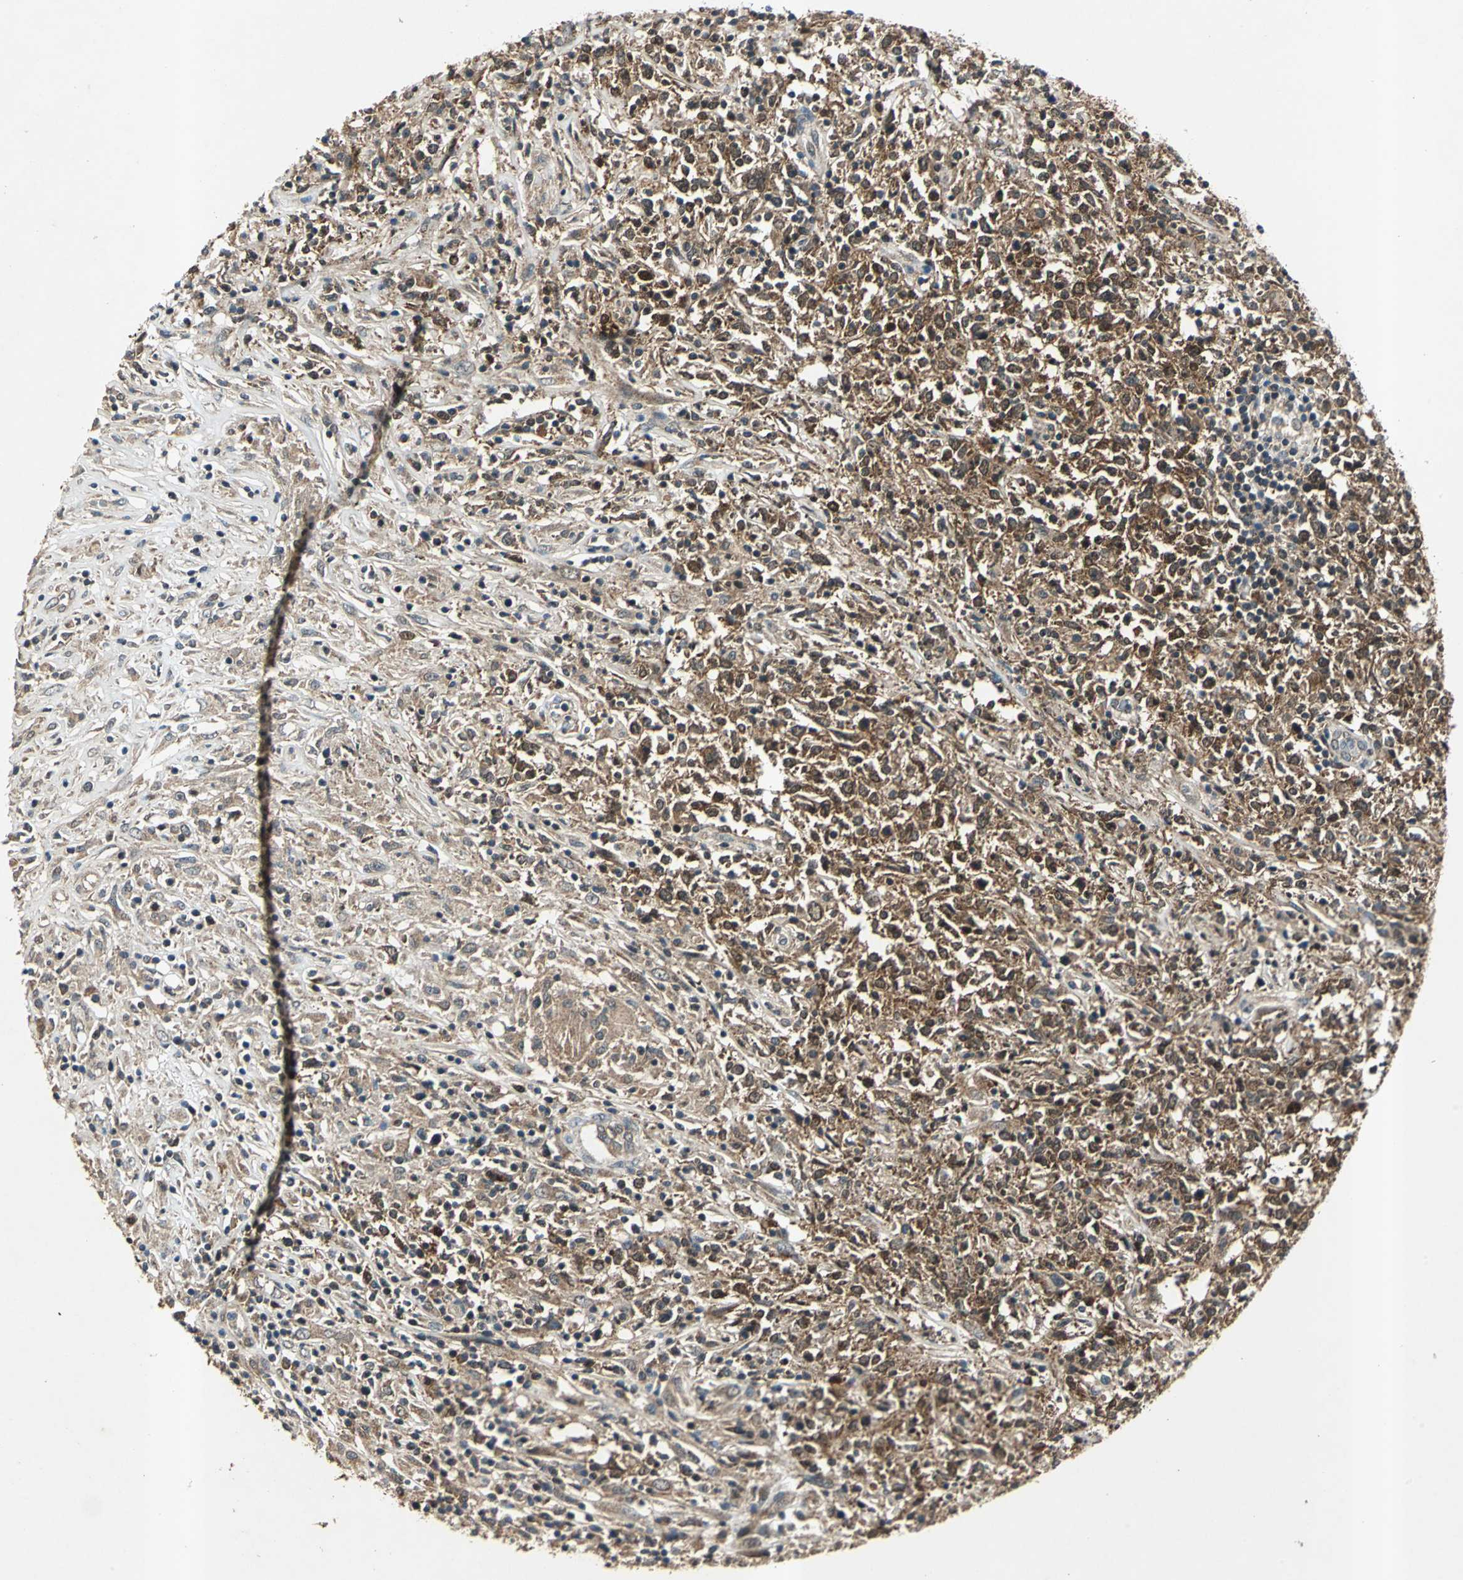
{"staining": {"intensity": "moderate", "quantity": ">75%", "location": "cytoplasmic/membranous,nuclear"}, "tissue": "lymphoma", "cell_type": "Tumor cells", "image_type": "cancer", "snomed": [{"axis": "morphology", "description": "Malignant lymphoma, non-Hodgkin's type, High grade"}, {"axis": "topography", "description": "Lymph node"}], "caption": "The histopathology image demonstrates staining of high-grade malignant lymphoma, non-Hodgkin's type, revealing moderate cytoplasmic/membranous and nuclear protein positivity (brown color) within tumor cells.", "gene": "AHSA1", "patient": {"sex": "female", "age": 84}}